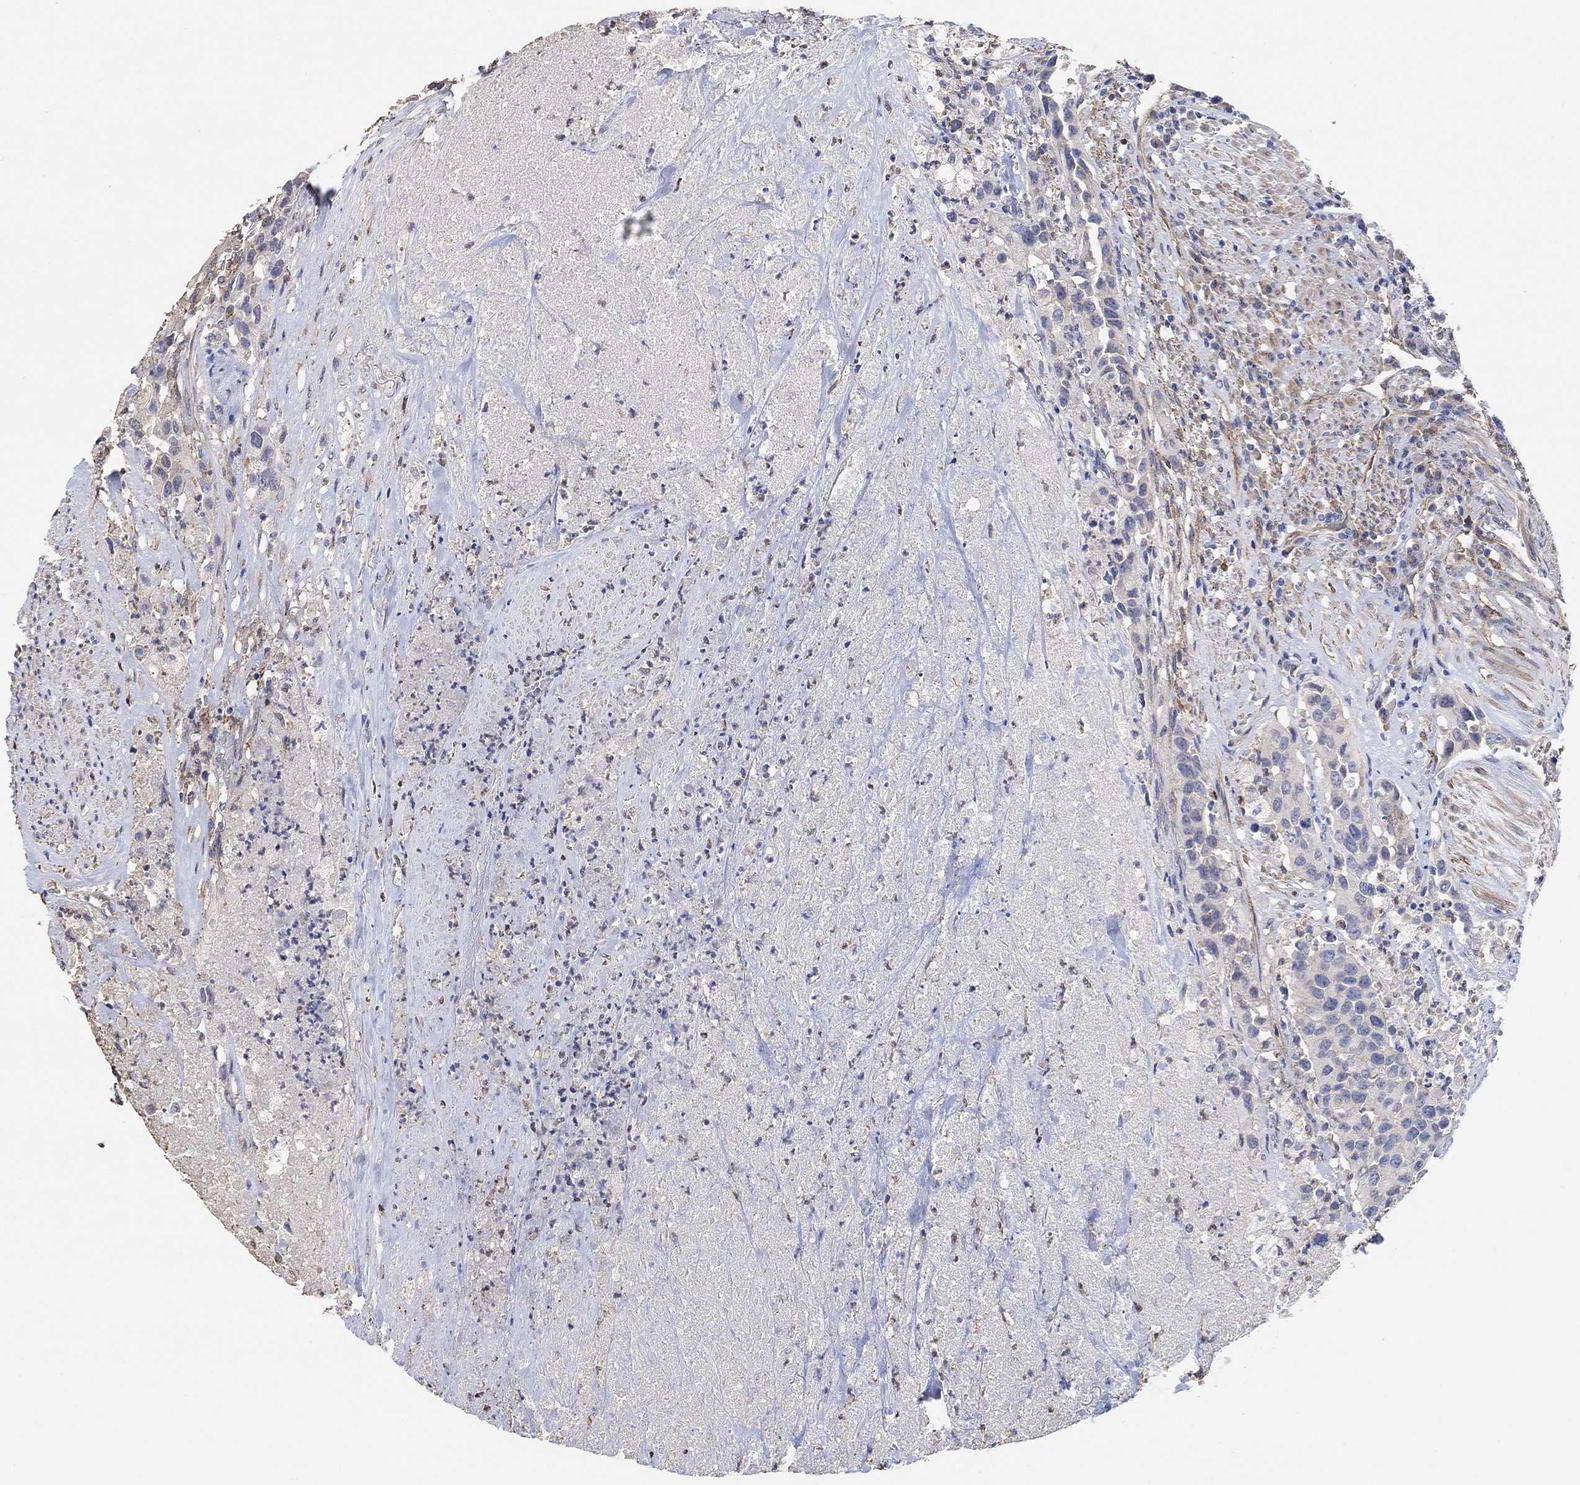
{"staining": {"intensity": "weak", "quantity": "<25%", "location": "cytoplasmic/membranous"}, "tissue": "urothelial cancer", "cell_type": "Tumor cells", "image_type": "cancer", "snomed": [{"axis": "morphology", "description": "Urothelial carcinoma, High grade"}, {"axis": "topography", "description": "Urinary bladder"}], "caption": "IHC of urothelial cancer exhibits no expression in tumor cells. Brightfield microscopy of IHC stained with DAB (3,3'-diaminobenzidine) (brown) and hematoxylin (blue), captured at high magnification.", "gene": "SYT16", "patient": {"sex": "female", "age": 73}}